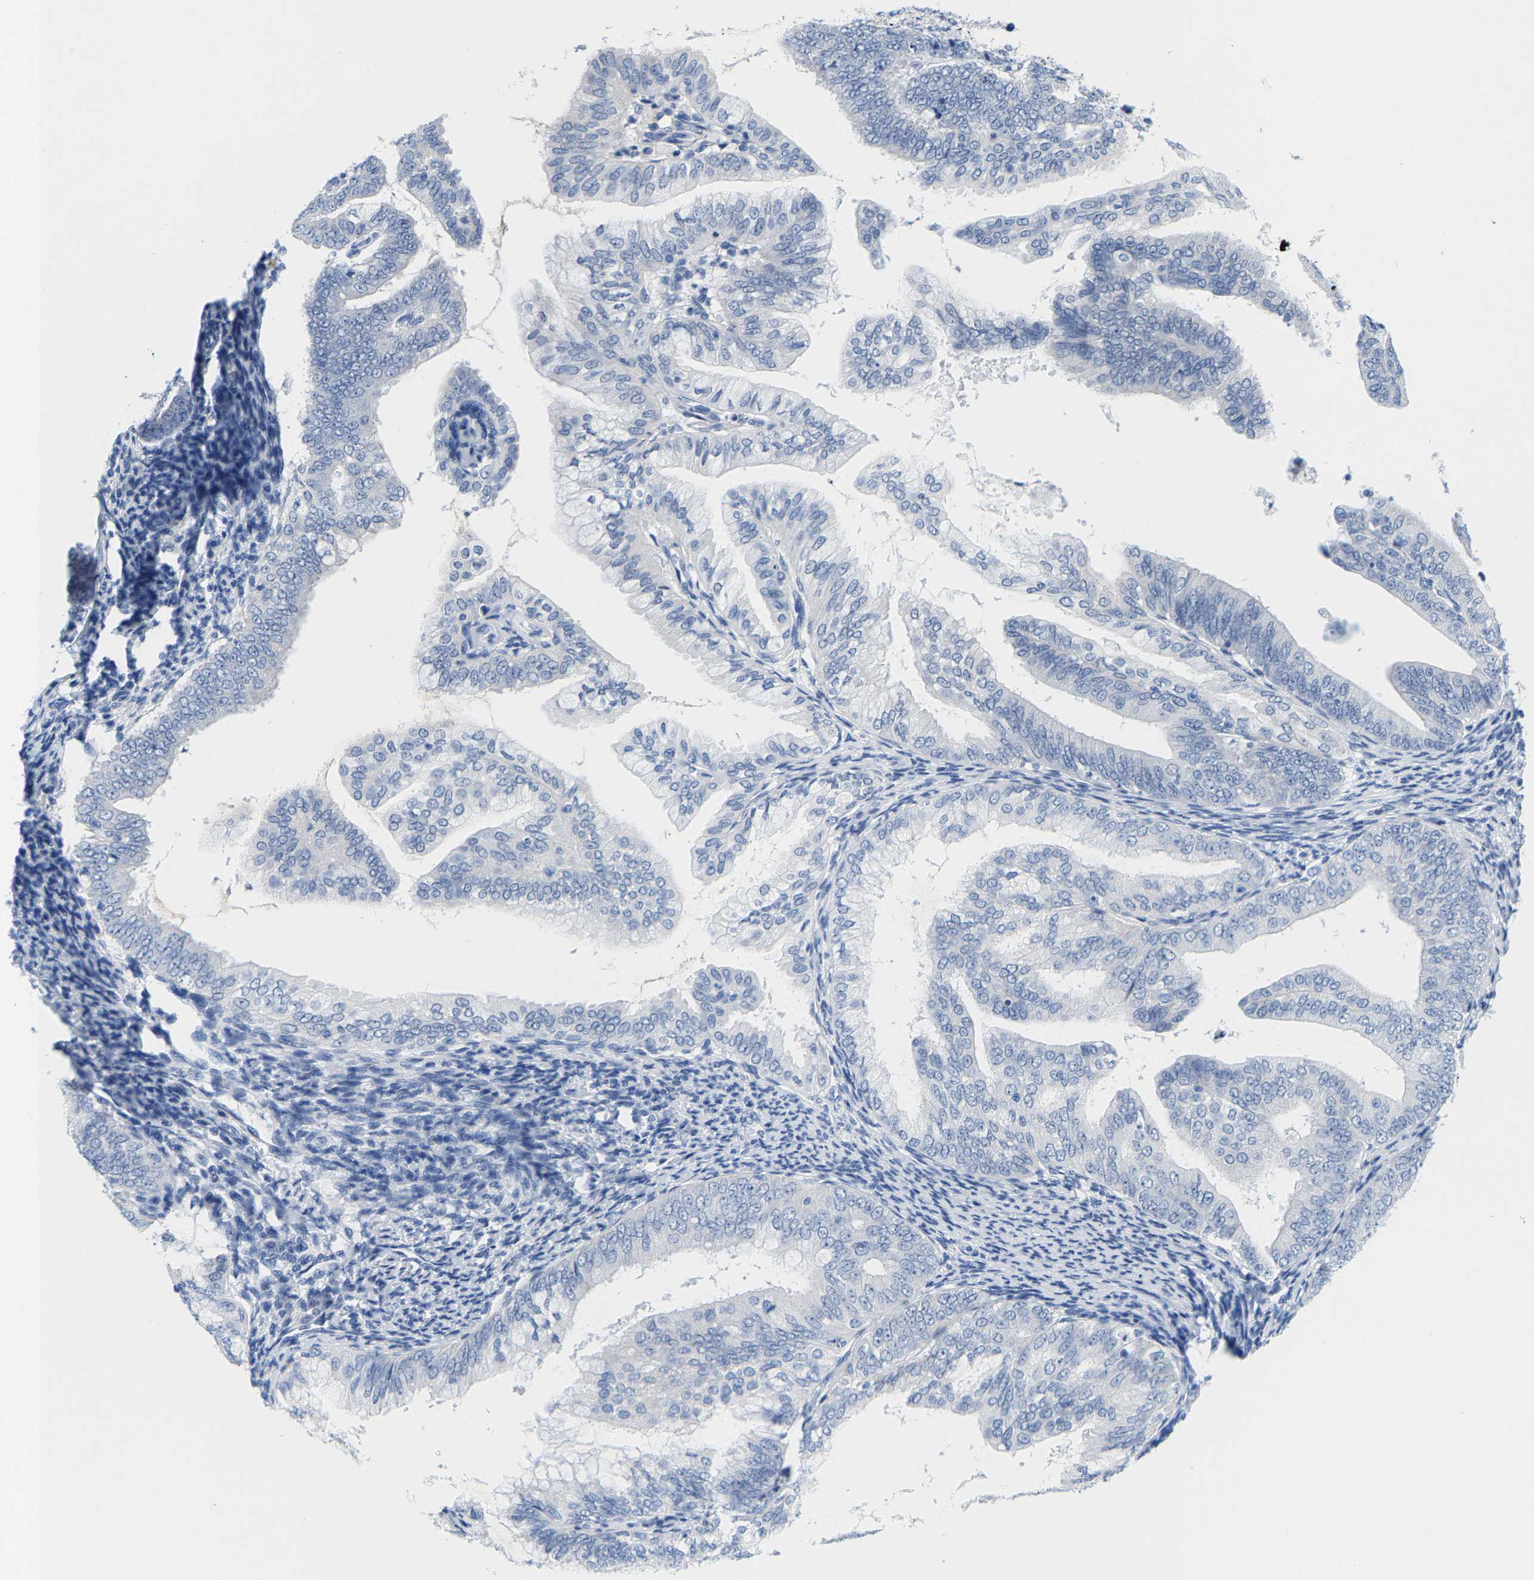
{"staining": {"intensity": "negative", "quantity": "none", "location": "none"}, "tissue": "endometrial cancer", "cell_type": "Tumor cells", "image_type": "cancer", "snomed": [{"axis": "morphology", "description": "Adenocarcinoma, NOS"}, {"axis": "topography", "description": "Endometrium"}], "caption": "Immunohistochemical staining of human endometrial cancer reveals no significant staining in tumor cells.", "gene": "KLHL1", "patient": {"sex": "female", "age": 63}}